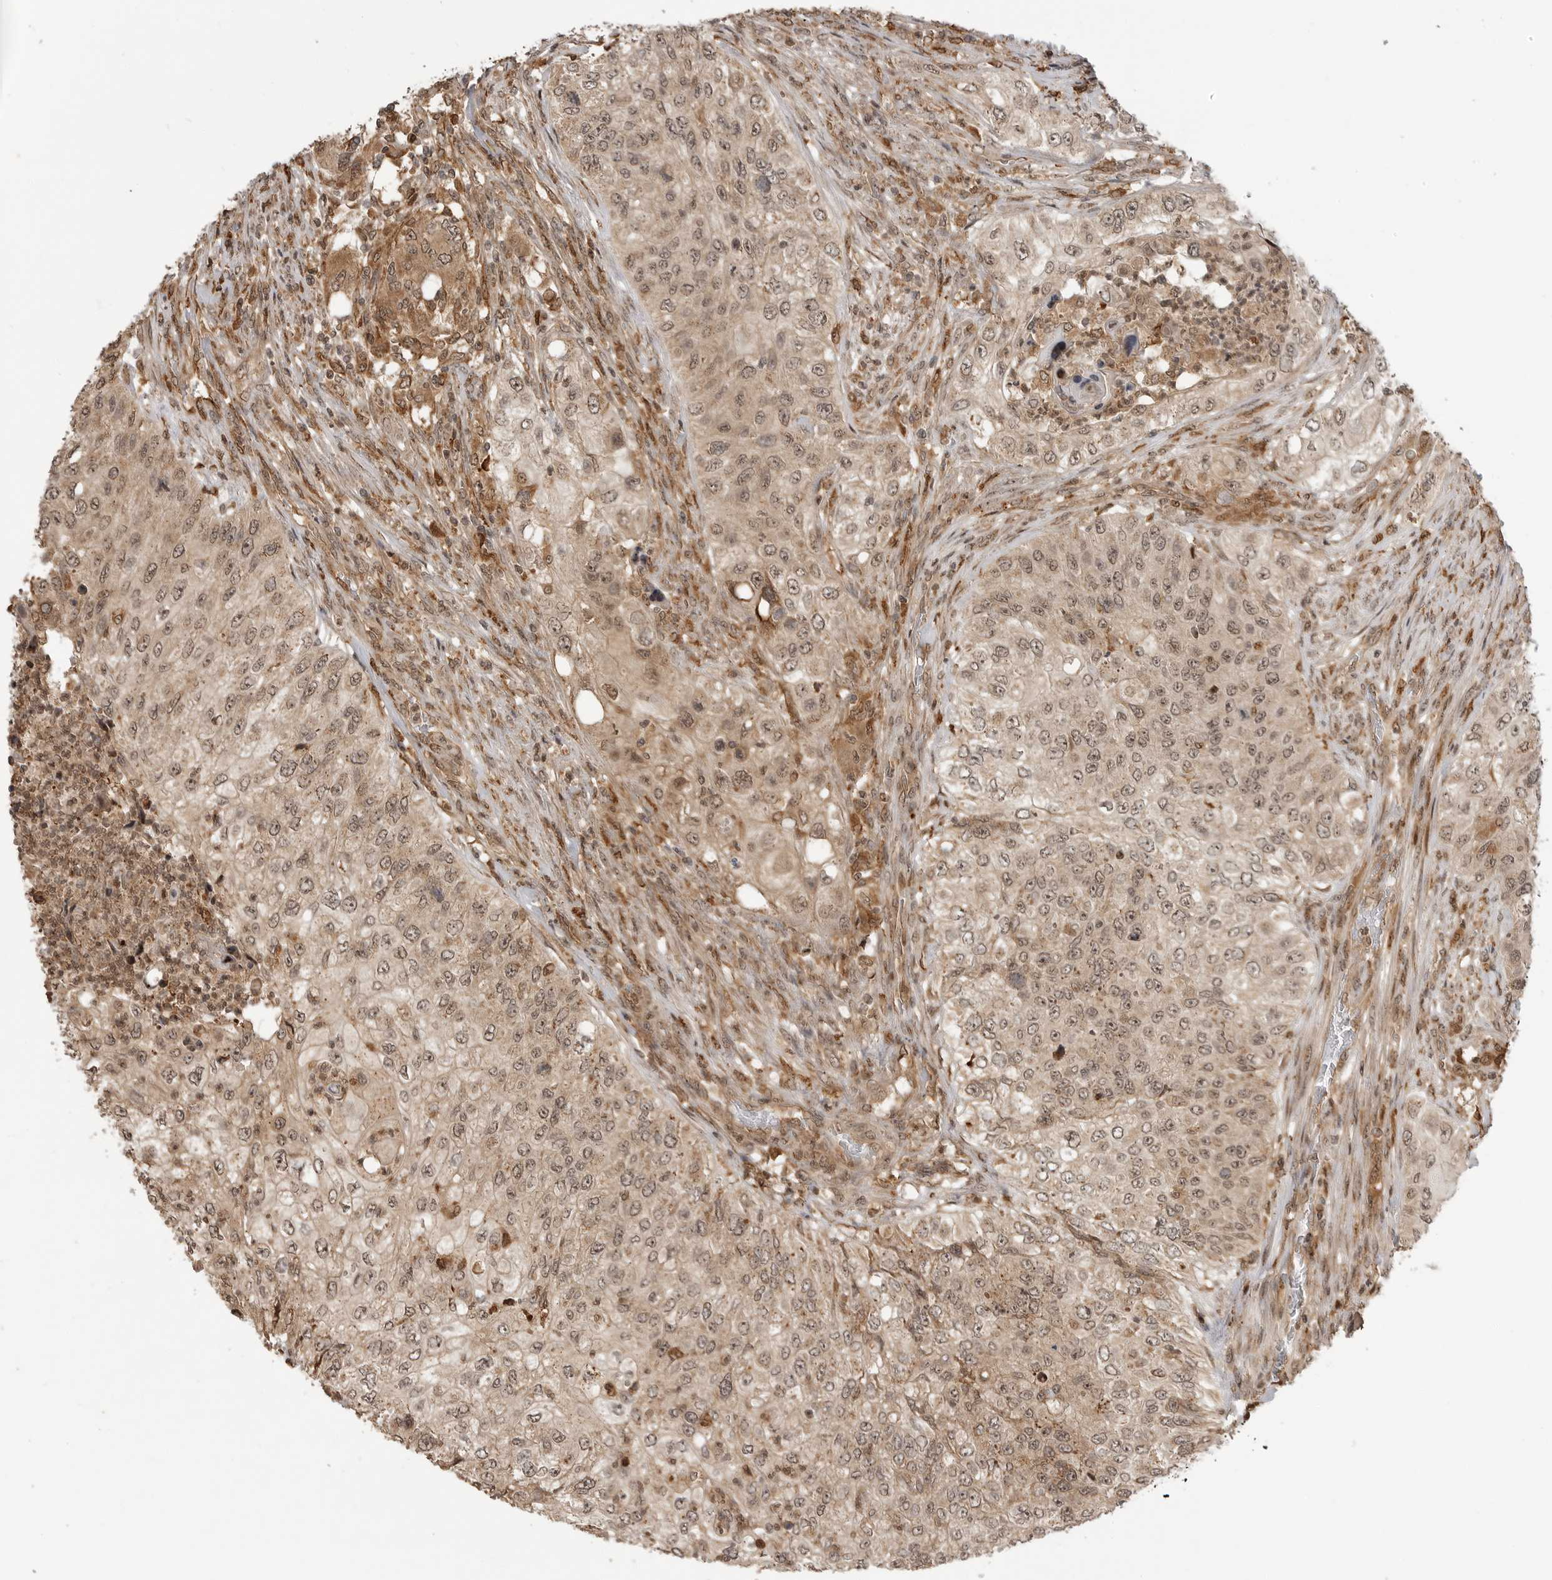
{"staining": {"intensity": "weak", "quantity": ">75%", "location": "cytoplasmic/membranous,nuclear"}, "tissue": "urothelial cancer", "cell_type": "Tumor cells", "image_type": "cancer", "snomed": [{"axis": "morphology", "description": "Urothelial carcinoma, High grade"}, {"axis": "topography", "description": "Urinary bladder"}], "caption": "An image of urothelial carcinoma (high-grade) stained for a protein reveals weak cytoplasmic/membranous and nuclear brown staining in tumor cells.", "gene": "BMP2K", "patient": {"sex": "female", "age": 60}}